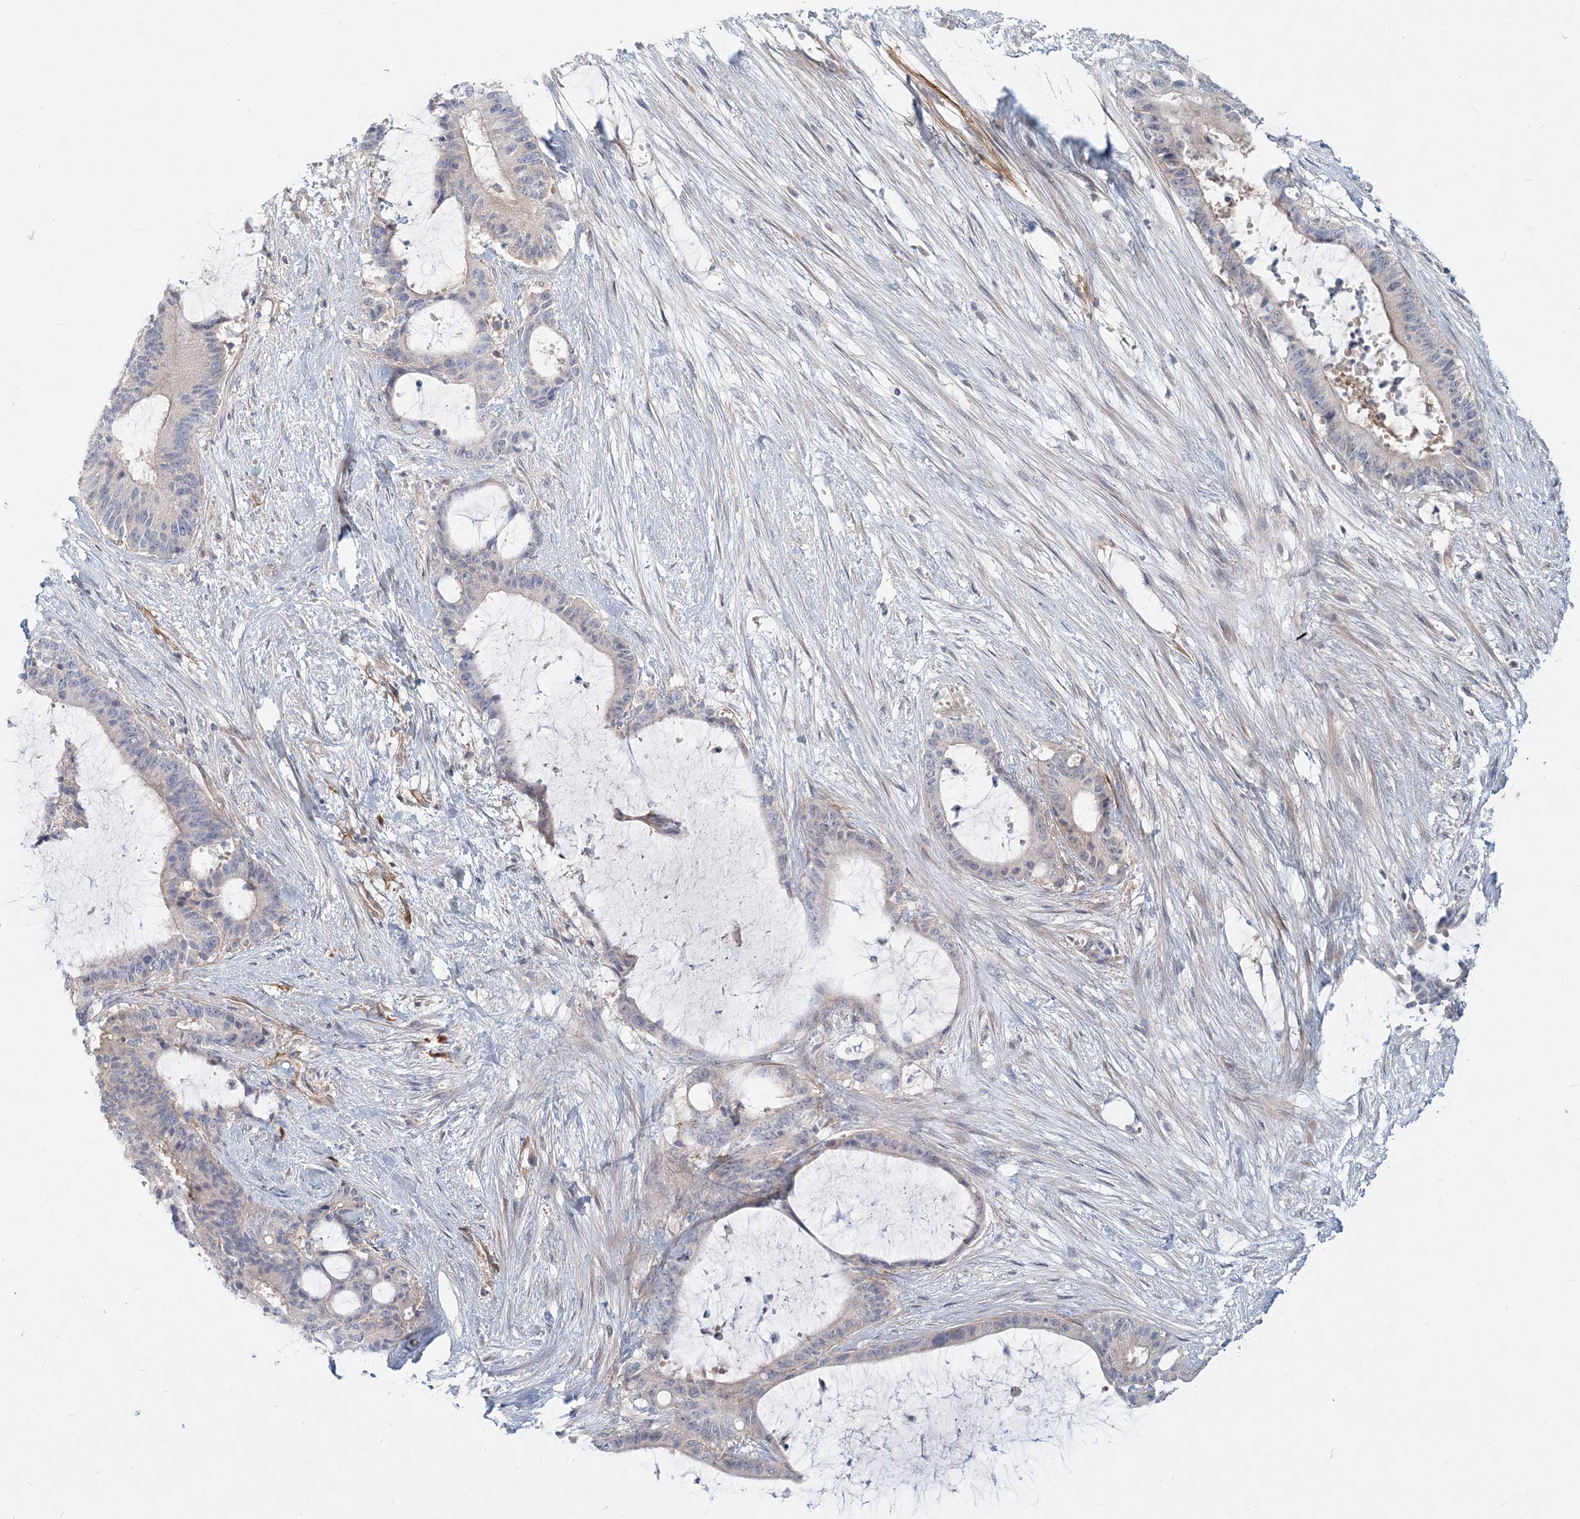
{"staining": {"intensity": "negative", "quantity": "none", "location": "none"}, "tissue": "liver cancer", "cell_type": "Tumor cells", "image_type": "cancer", "snomed": [{"axis": "morphology", "description": "Normal tissue, NOS"}, {"axis": "morphology", "description": "Cholangiocarcinoma"}, {"axis": "topography", "description": "Liver"}, {"axis": "topography", "description": "Peripheral nerve tissue"}], "caption": "This is a image of immunohistochemistry staining of cholangiocarcinoma (liver), which shows no expression in tumor cells.", "gene": "GMPPA", "patient": {"sex": "female", "age": 73}}